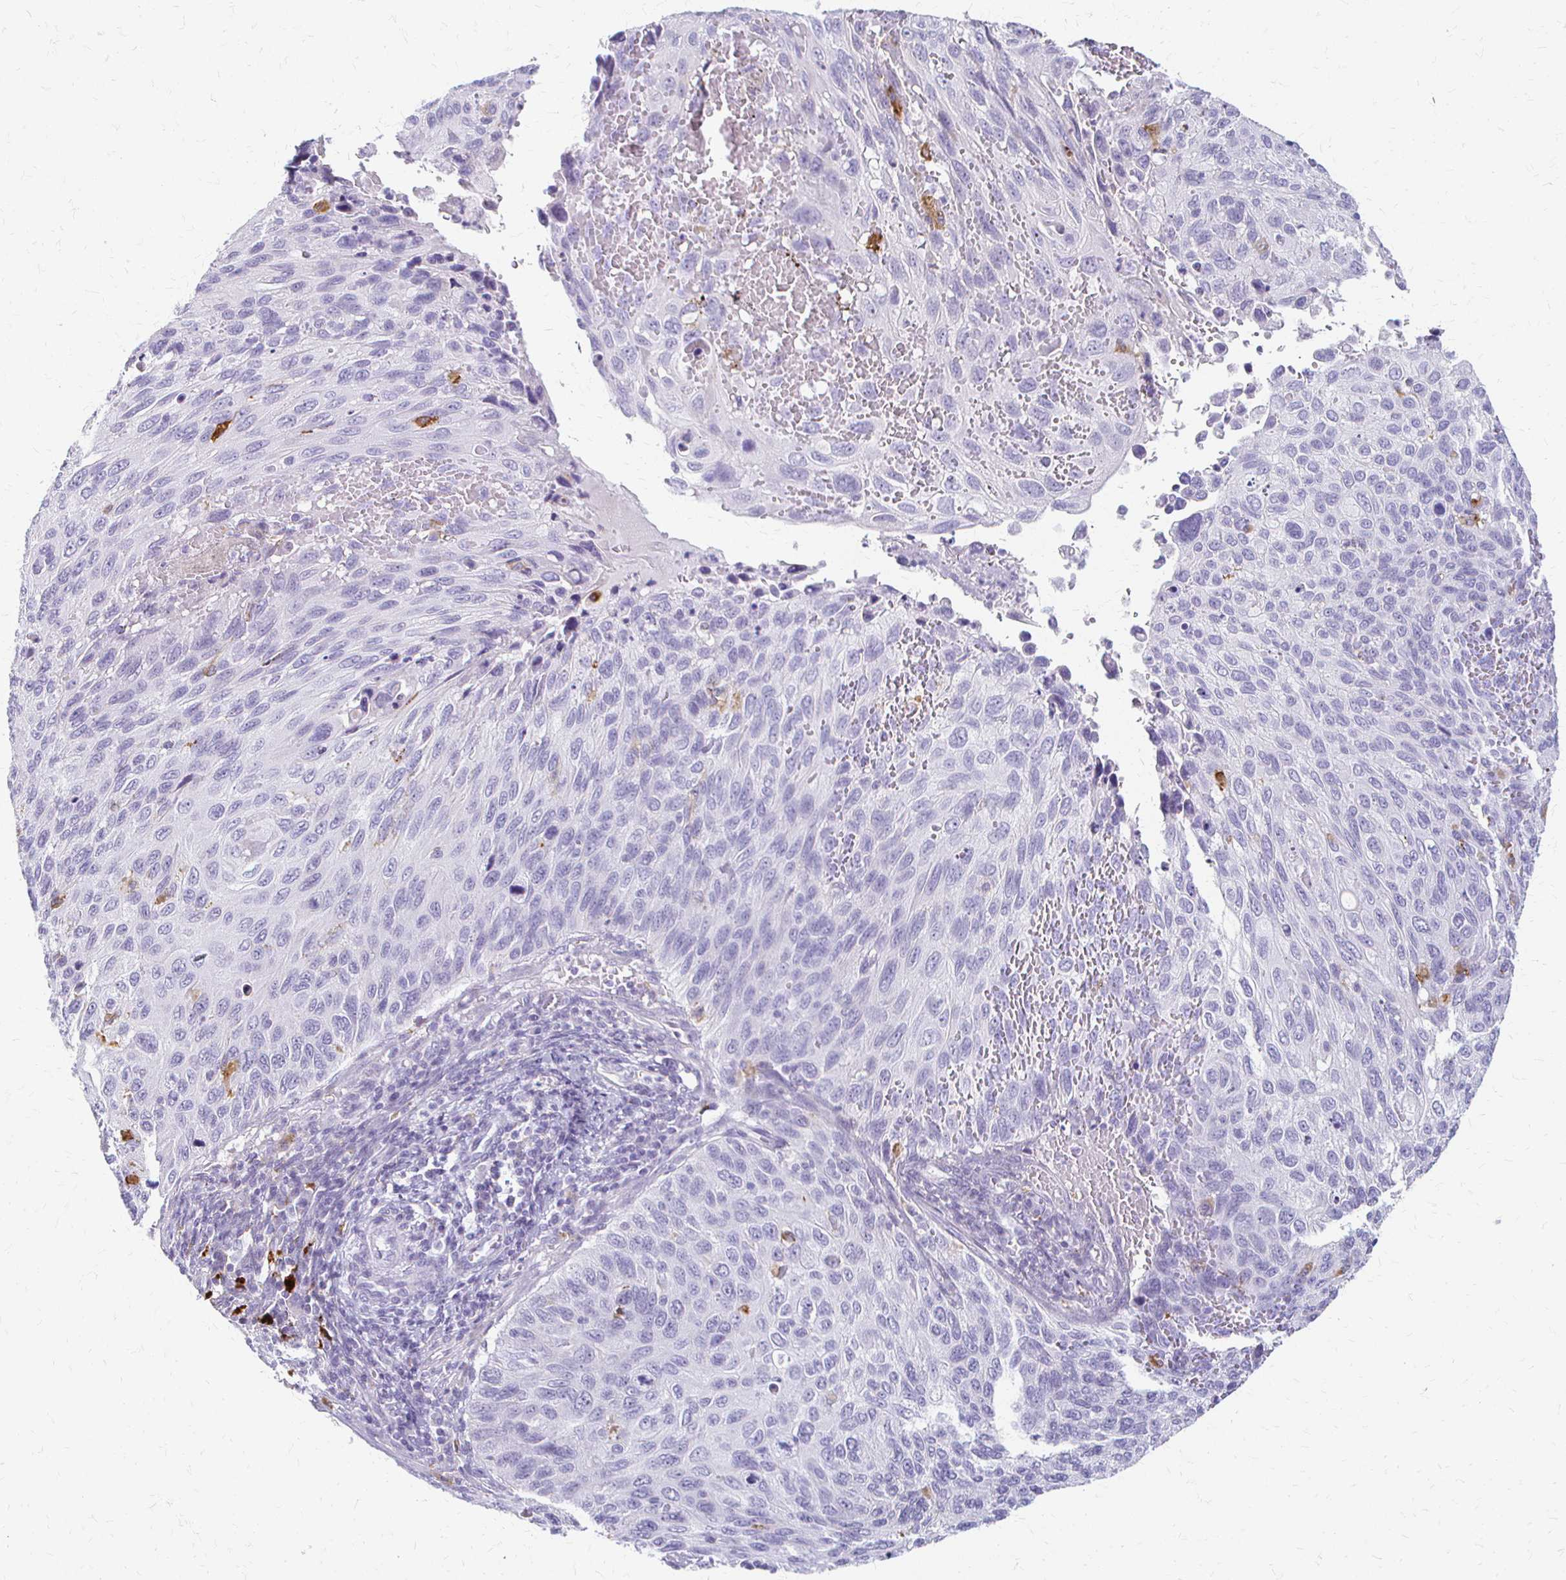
{"staining": {"intensity": "negative", "quantity": "none", "location": "none"}, "tissue": "cervical cancer", "cell_type": "Tumor cells", "image_type": "cancer", "snomed": [{"axis": "morphology", "description": "Squamous cell carcinoma, NOS"}, {"axis": "topography", "description": "Cervix"}], "caption": "Image shows no protein staining in tumor cells of cervical cancer (squamous cell carcinoma) tissue.", "gene": "ACP5", "patient": {"sex": "female", "age": 70}}